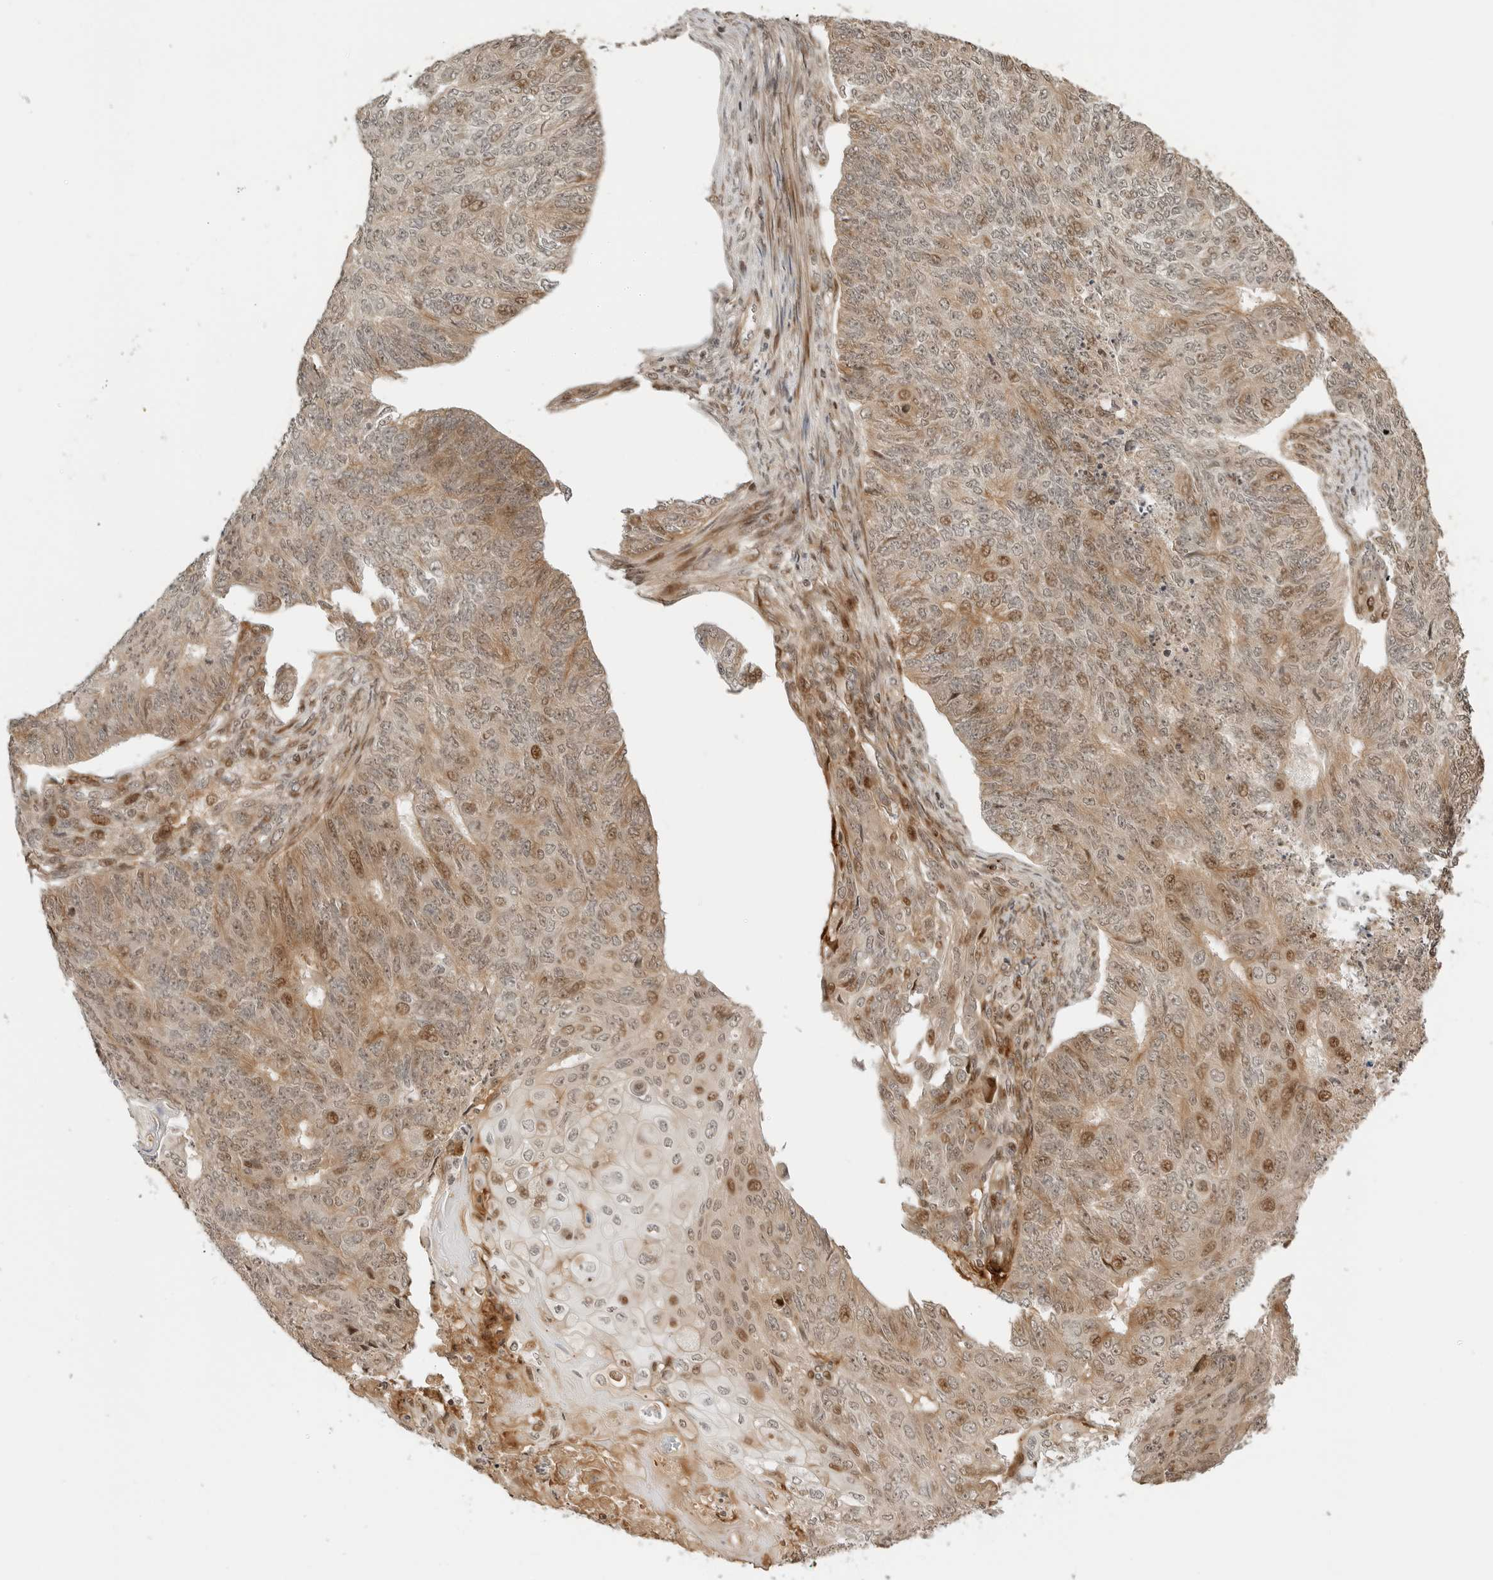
{"staining": {"intensity": "moderate", "quantity": "25%-75%", "location": "cytoplasmic/membranous,nuclear"}, "tissue": "endometrial cancer", "cell_type": "Tumor cells", "image_type": "cancer", "snomed": [{"axis": "morphology", "description": "Adenocarcinoma, NOS"}, {"axis": "topography", "description": "Endometrium"}], "caption": "Tumor cells show medium levels of moderate cytoplasmic/membranous and nuclear expression in approximately 25%-75% of cells in endometrial cancer (adenocarcinoma).", "gene": "GEM", "patient": {"sex": "female", "age": 32}}